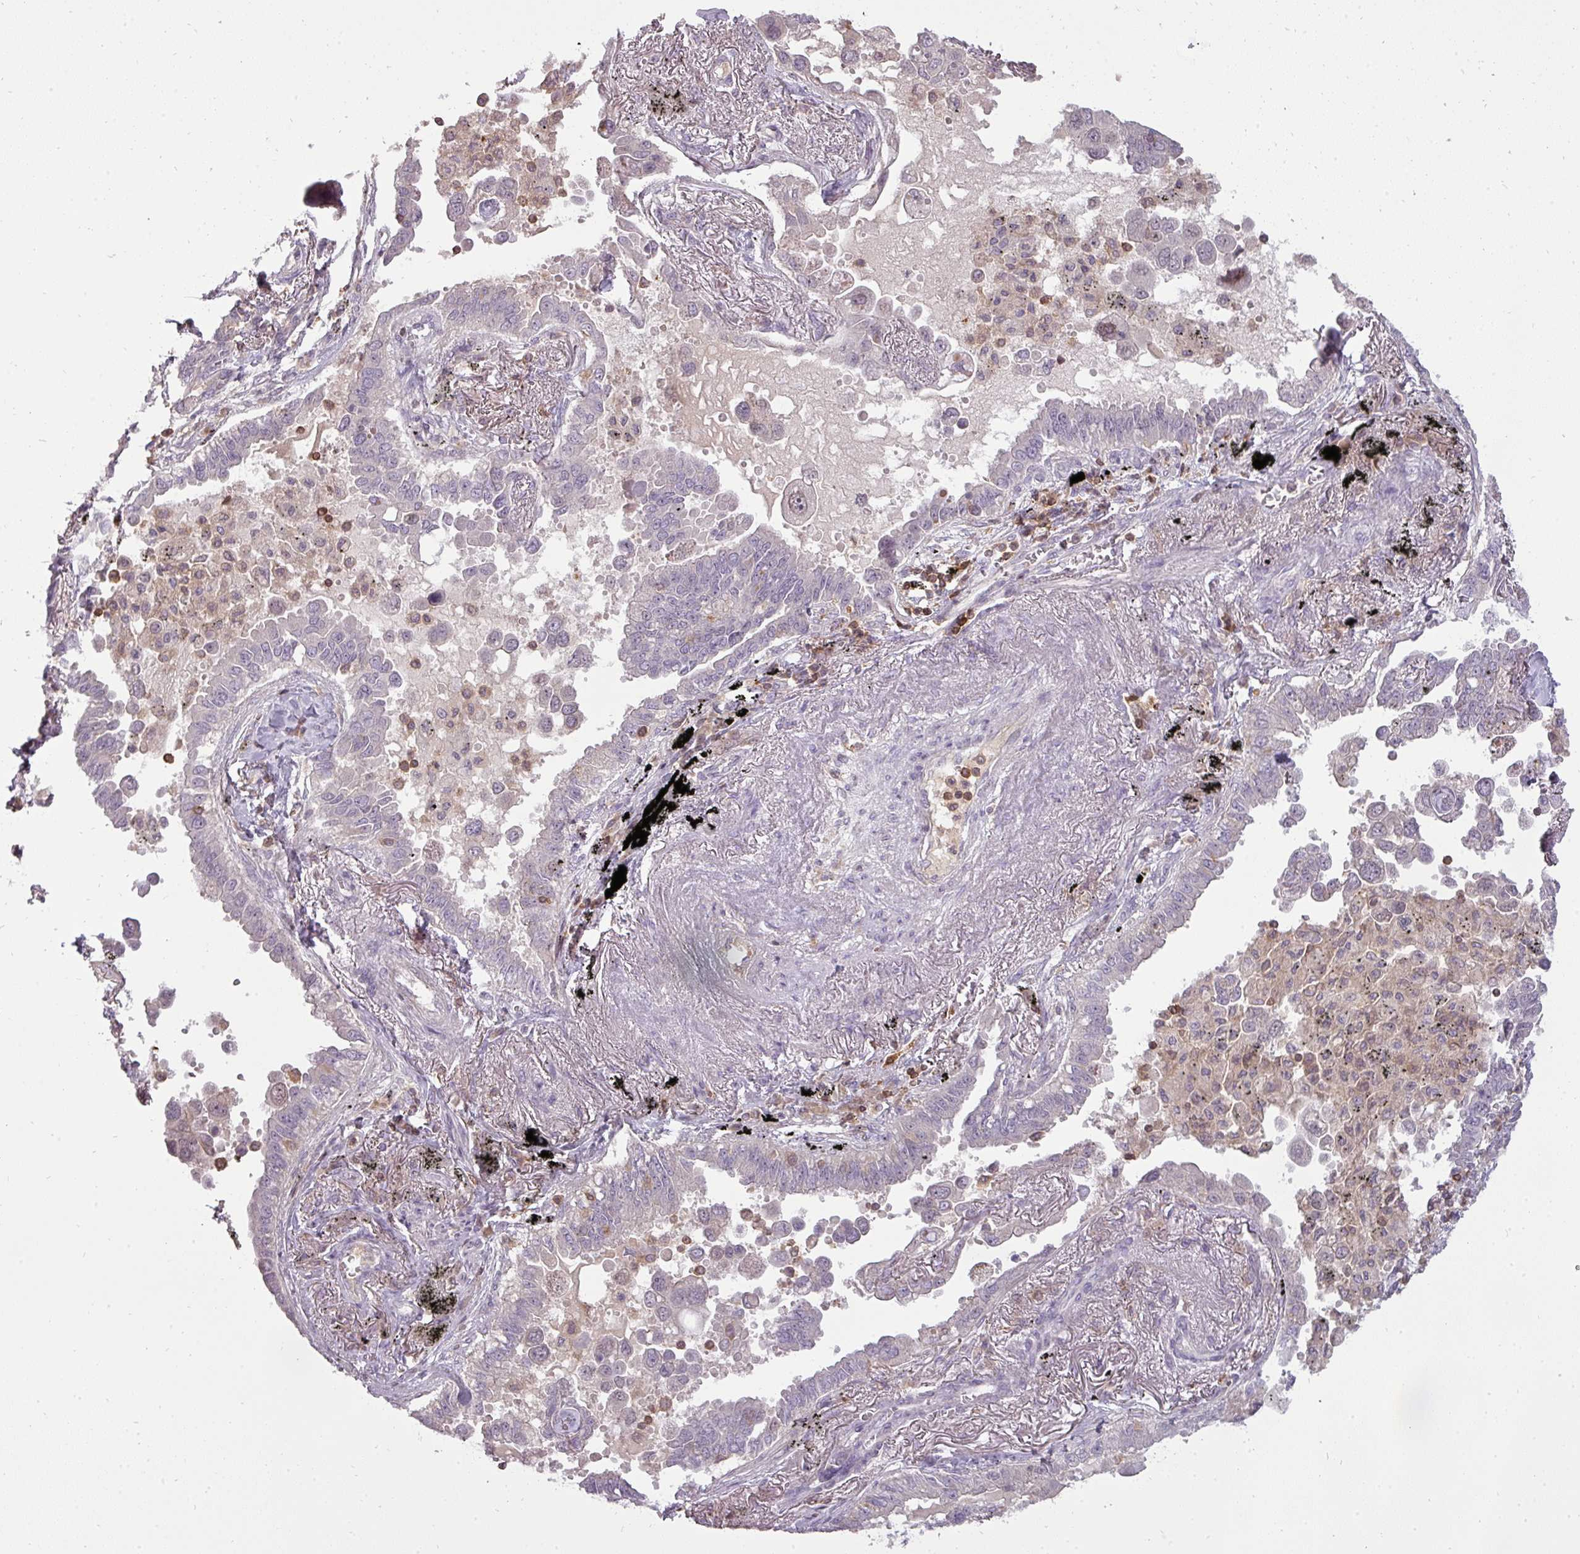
{"staining": {"intensity": "negative", "quantity": "none", "location": "none"}, "tissue": "lung cancer", "cell_type": "Tumor cells", "image_type": "cancer", "snomed": [{"axis": "morphology", "description": "Adenocarcinoma, NOS"}, {"axis": "topography", "description": "Lung"}], "caption": "IHC of lung adenocarcinoma demonstrates no expression in tumor cells.", "gene": "STK4", "patient": {"sex": "male", "age": 67}}